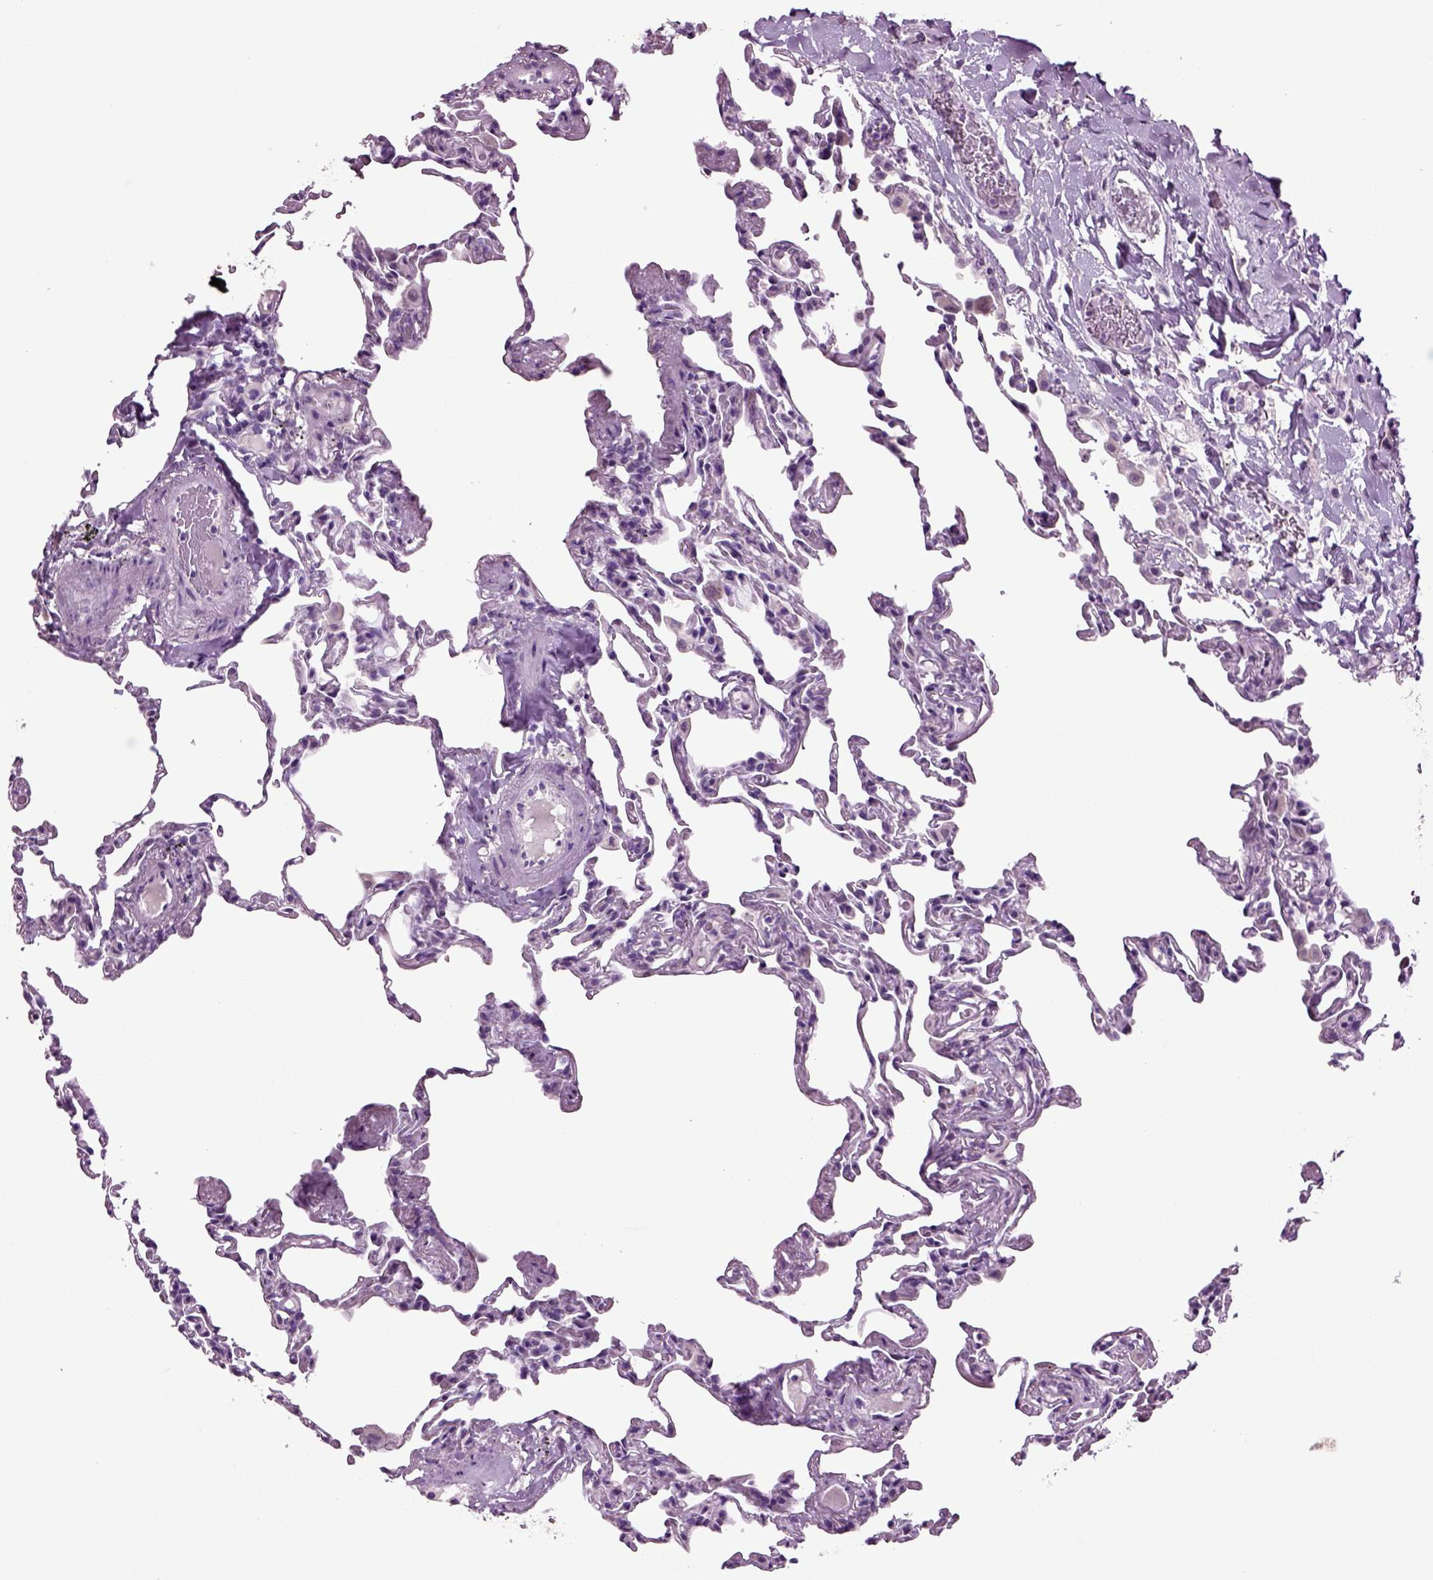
{"staining": {"intensity": "negative", "quantity": "none", "location": "none"}, "tissue": "lung", "cell_type": "Alveolar cells", "image_type": "normal", "snomed": [{"axis": "morphology", "description": "Normal tissue, NOS"}, {"axis": "topography", "description": "Lung"}], "caption": "The histopathology image reveals no staining of alveolar cells in benign lung. The staining is performed using DAB (3,3'-diaminobenzidine) brown chromogen with nuclei counter-stained in using hematoxylin.", "gene": "SLC17A6", "patient": {"sex": "female", "age": 57}}